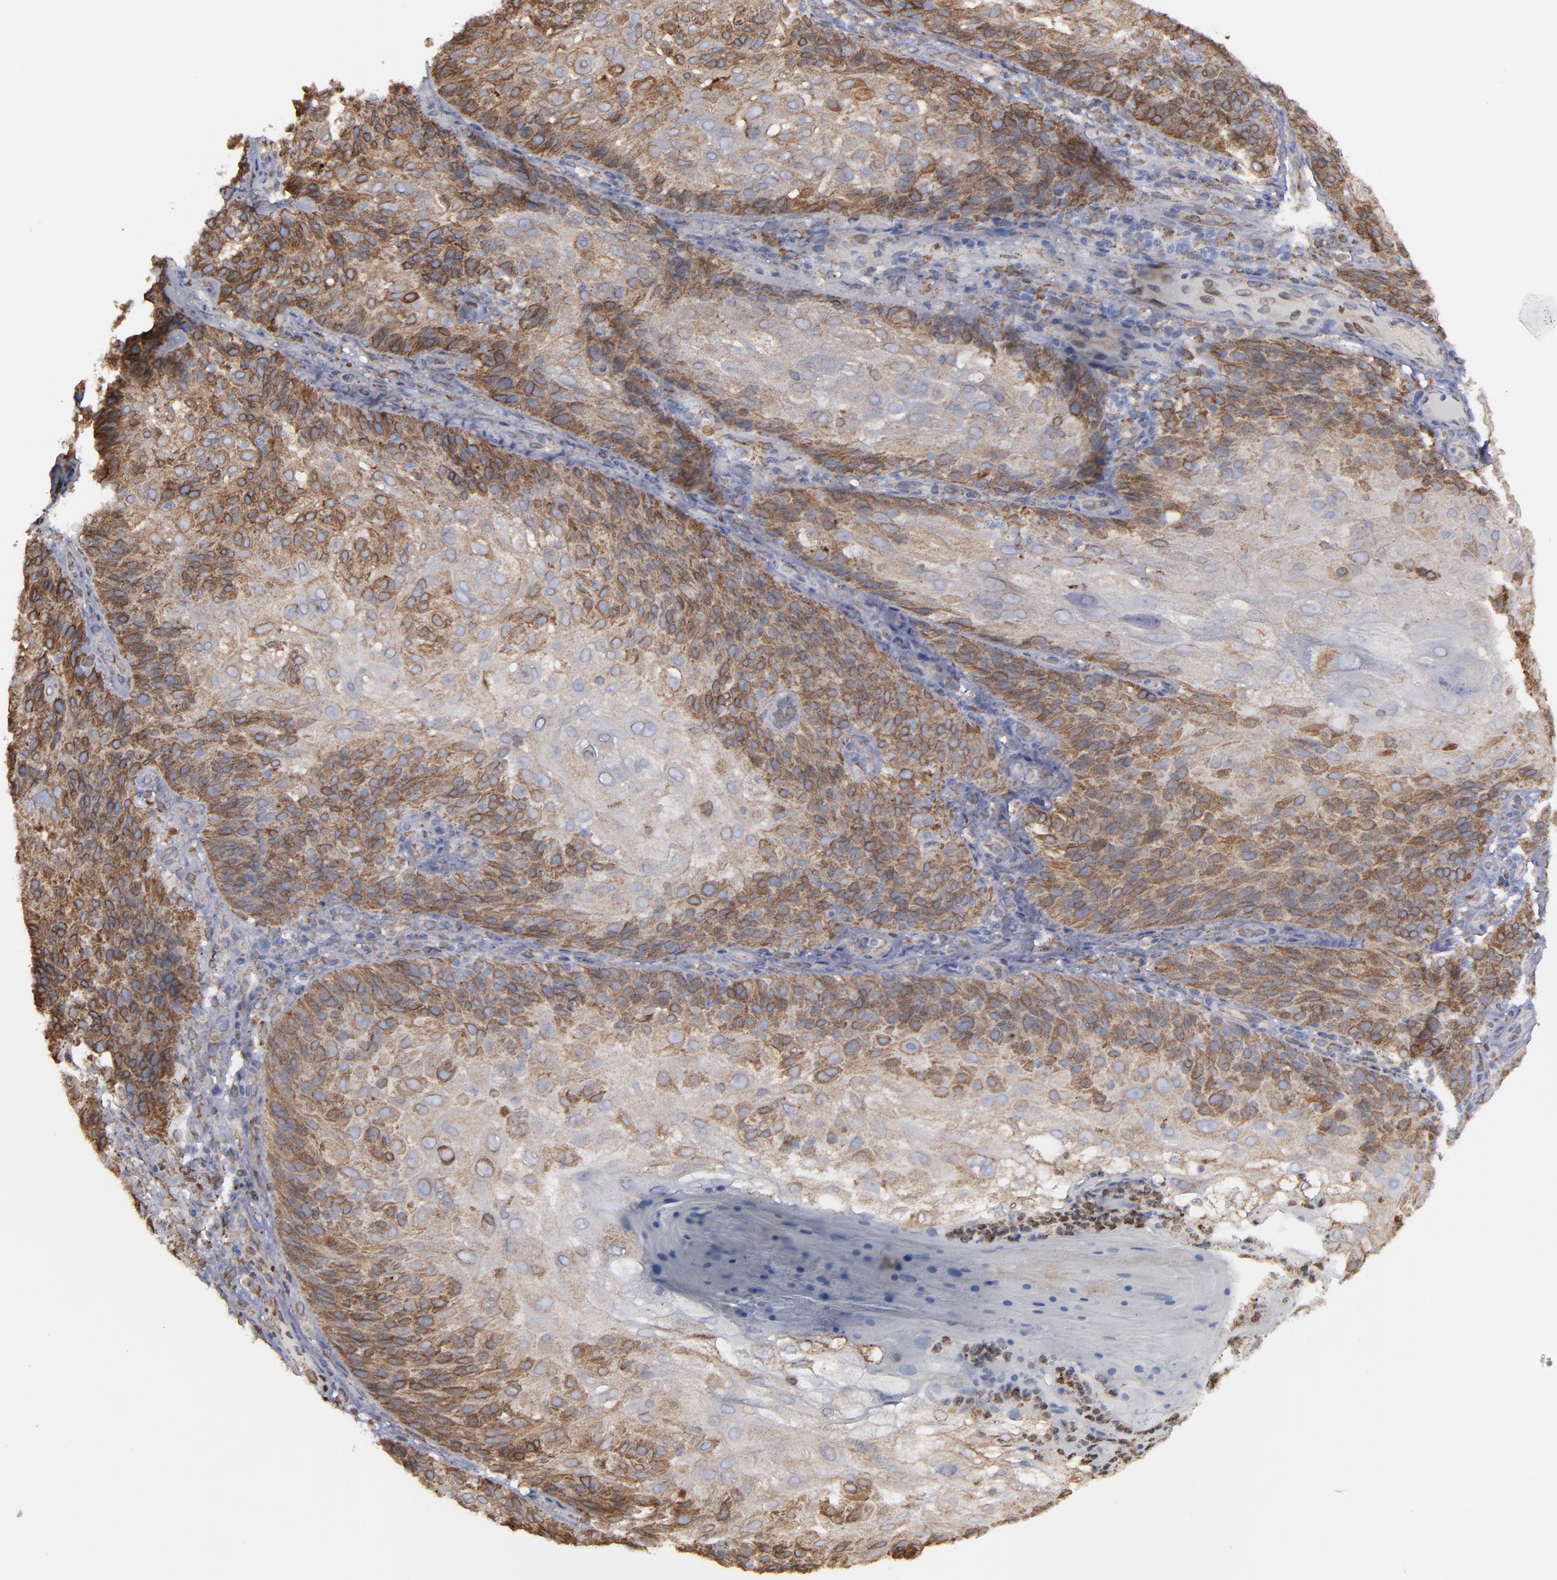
{"staining": {"intensity": "moderate", "quantity": "25%-75%", "location": "cytoplasmic/membranous"}, "tissue": "skin cancer", "cell_type": "Tumor cells", "image_type": "cancer", "snomed": [{"axis": "morphology", "description": "Normal tissue, NOS"}, {"axis": "morphology", "description": "Squamous cell carcinoma, NOS"}, {"axis": "topography", "description": "Skin"}], "caption": "The micrograph shows a brown stain indicating the presence of a protein in the cytoplasmic/membranous of tumor cells in skin squamous cell carcinoma.", "gene": "ERLIN2", "patient": {"sex": "female", "age": 83}}